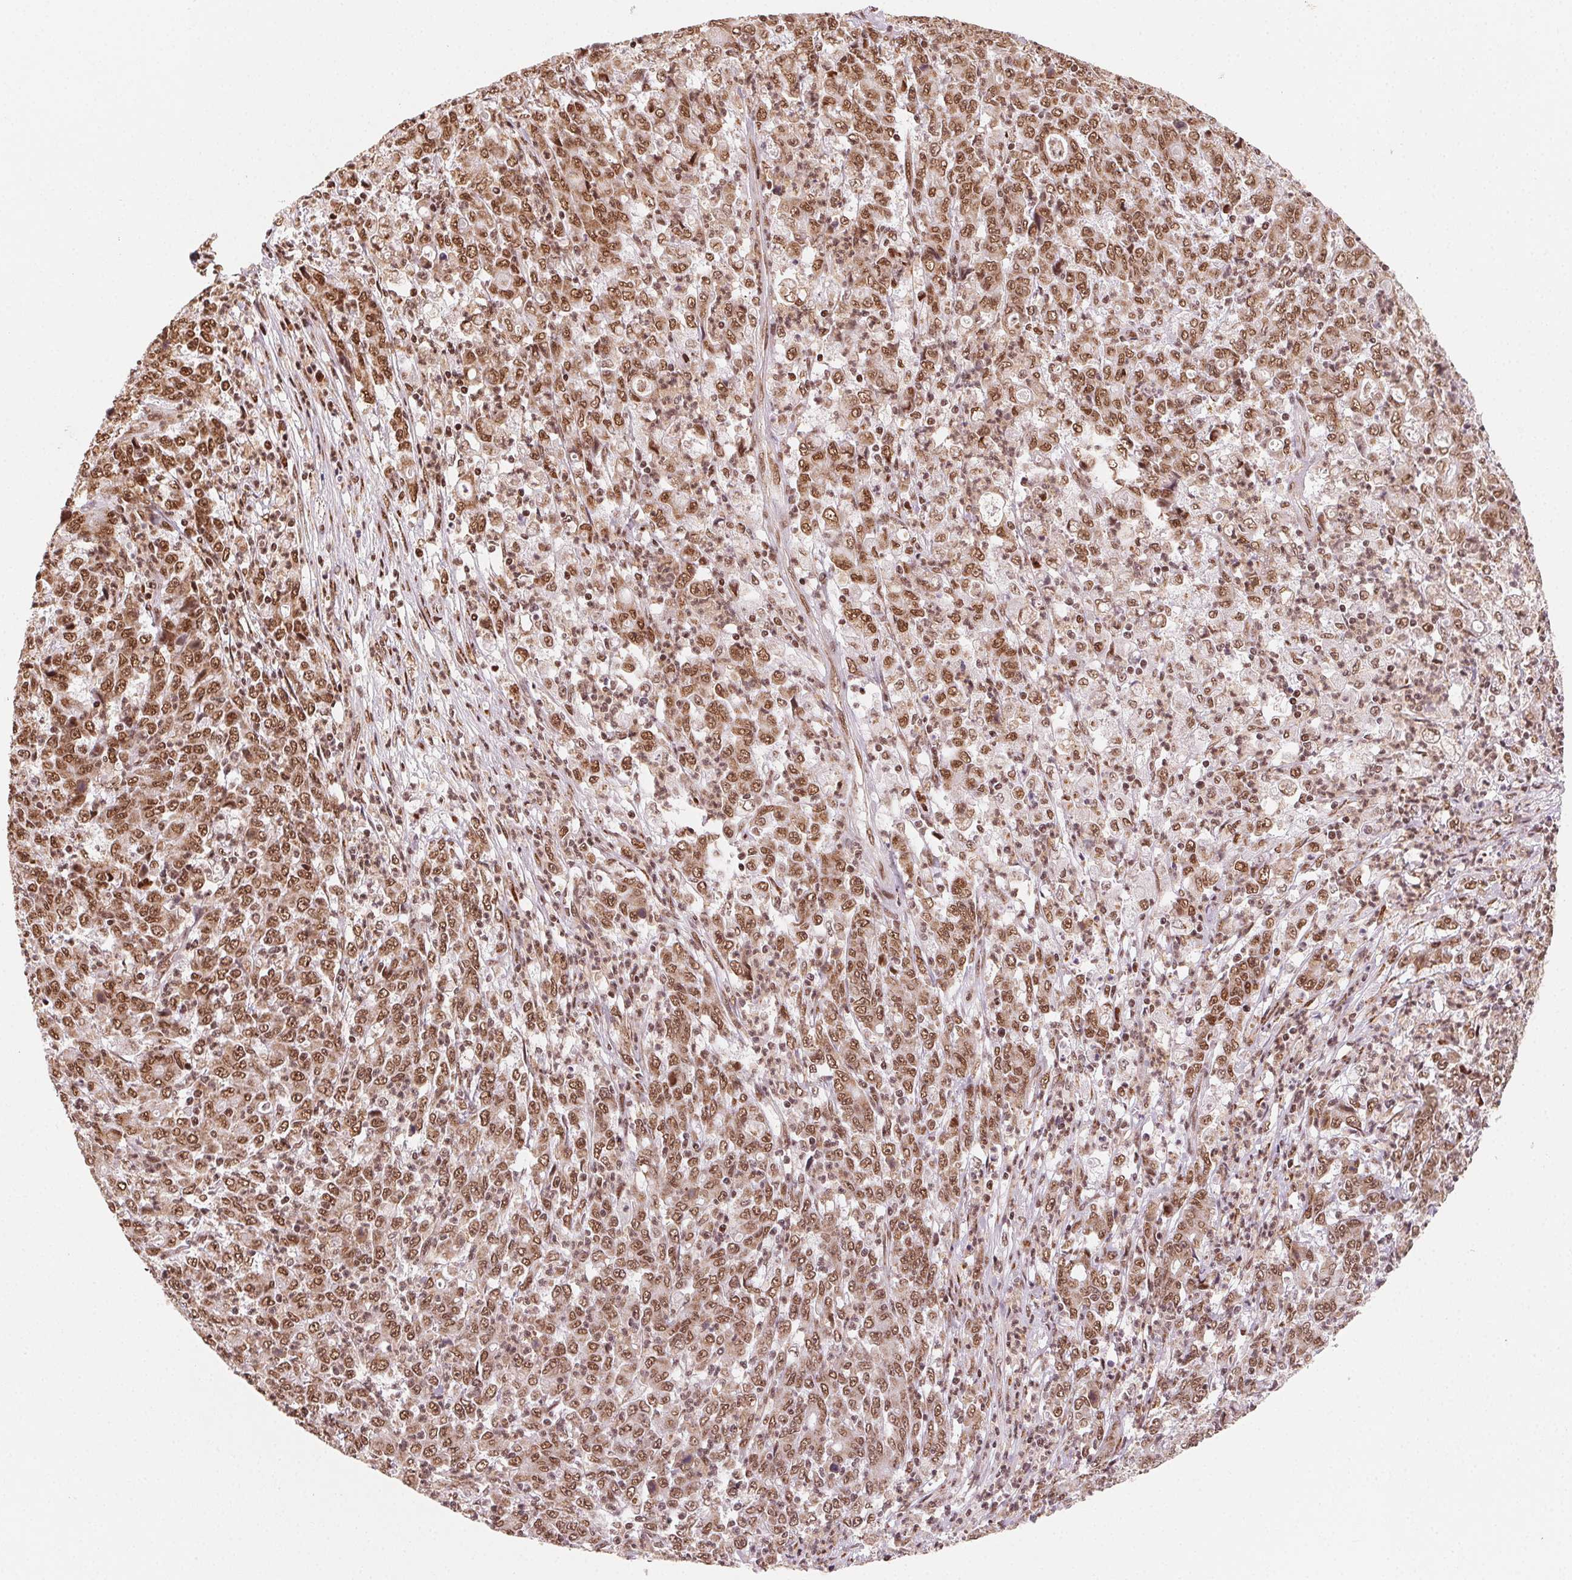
{"staining": {"intensity": "strong", "quantity": ">75%", "location": "cytoplasmic/membranous,nuclear"}, "tissue": "stomach cancer", "cell_type": "Tumor cells", "image_type": "cancer", "snomed": [{"axis": "morphology", "description": "Adenocarcinoma, NOS"}, {"axis": "topography", "description": "Stomach, lower"}], "caption": "A histopathology image showing strong cytoplasmic/membranous and nuclear positivity in approximately >75% of tumor cells in adenocarcinoma (stomach), as visualized by brown immunohistochemical staining.", "gene": "TOPORS", "patient": {"sex": "female", "age": 71}}